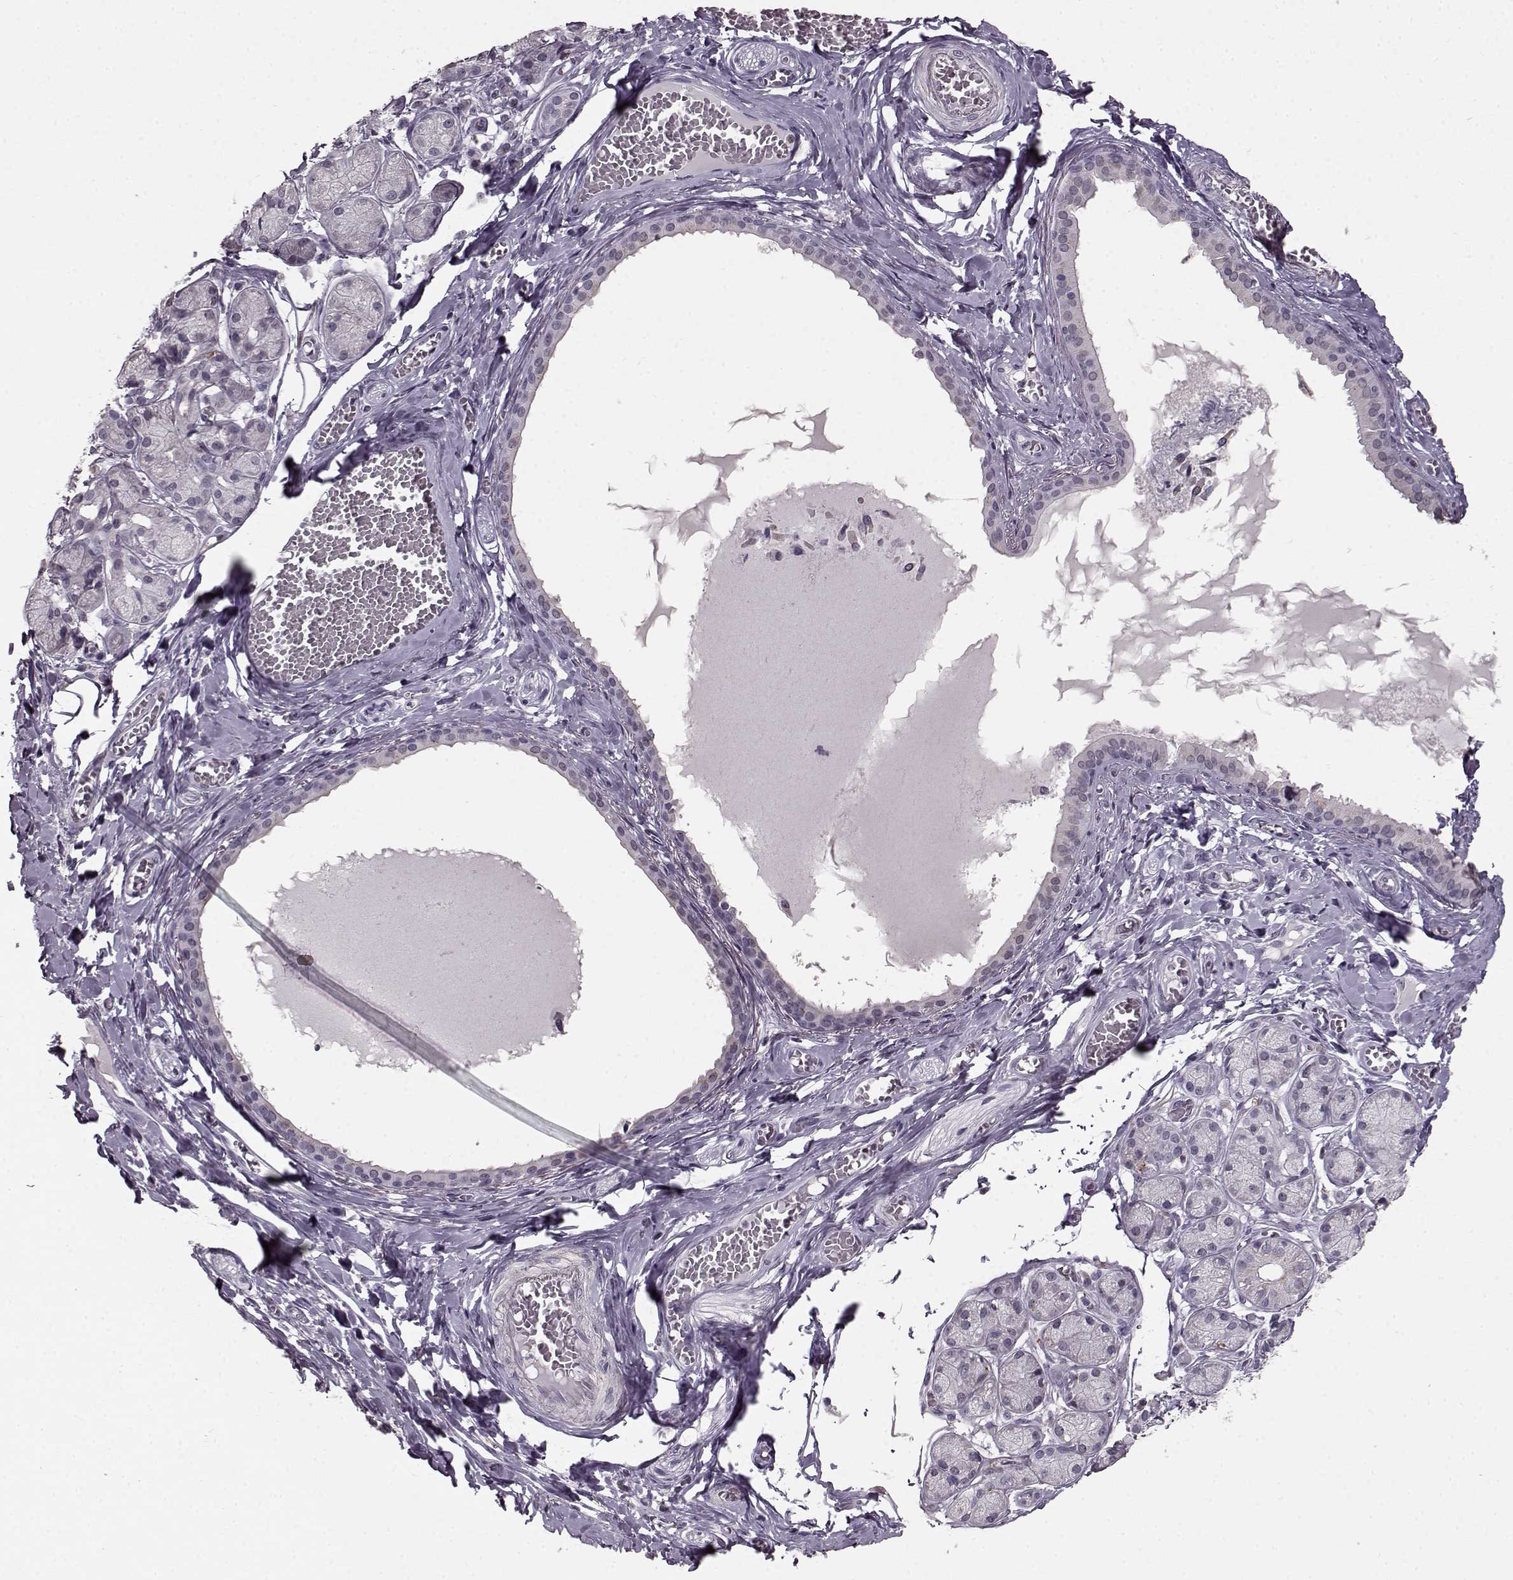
{"staining": {"intensity": "negative", "quantity": "none", "location": "none"}, "tissue": "salivary gland", "cell_type": "Glandular cells", "image_type": "normal", "snomed": [{"axis": "morphology", "description": "Normal tissue, NOS"}, {"axis": "topography", "description": "Salivary gland"}, {"axis": "topography", "description": "Peripheral nerve tissue"}], "caption": "Glandular cells are negative for protein expression in benign human salivary gland. The staining was performed using DAB to visualize the protein expression in brown, while the nuclei were stained in blue with hematoxylin (Magnification: 20x).", "gene": "RP1L1", "patient": {"sex": "male", "age": 71}}